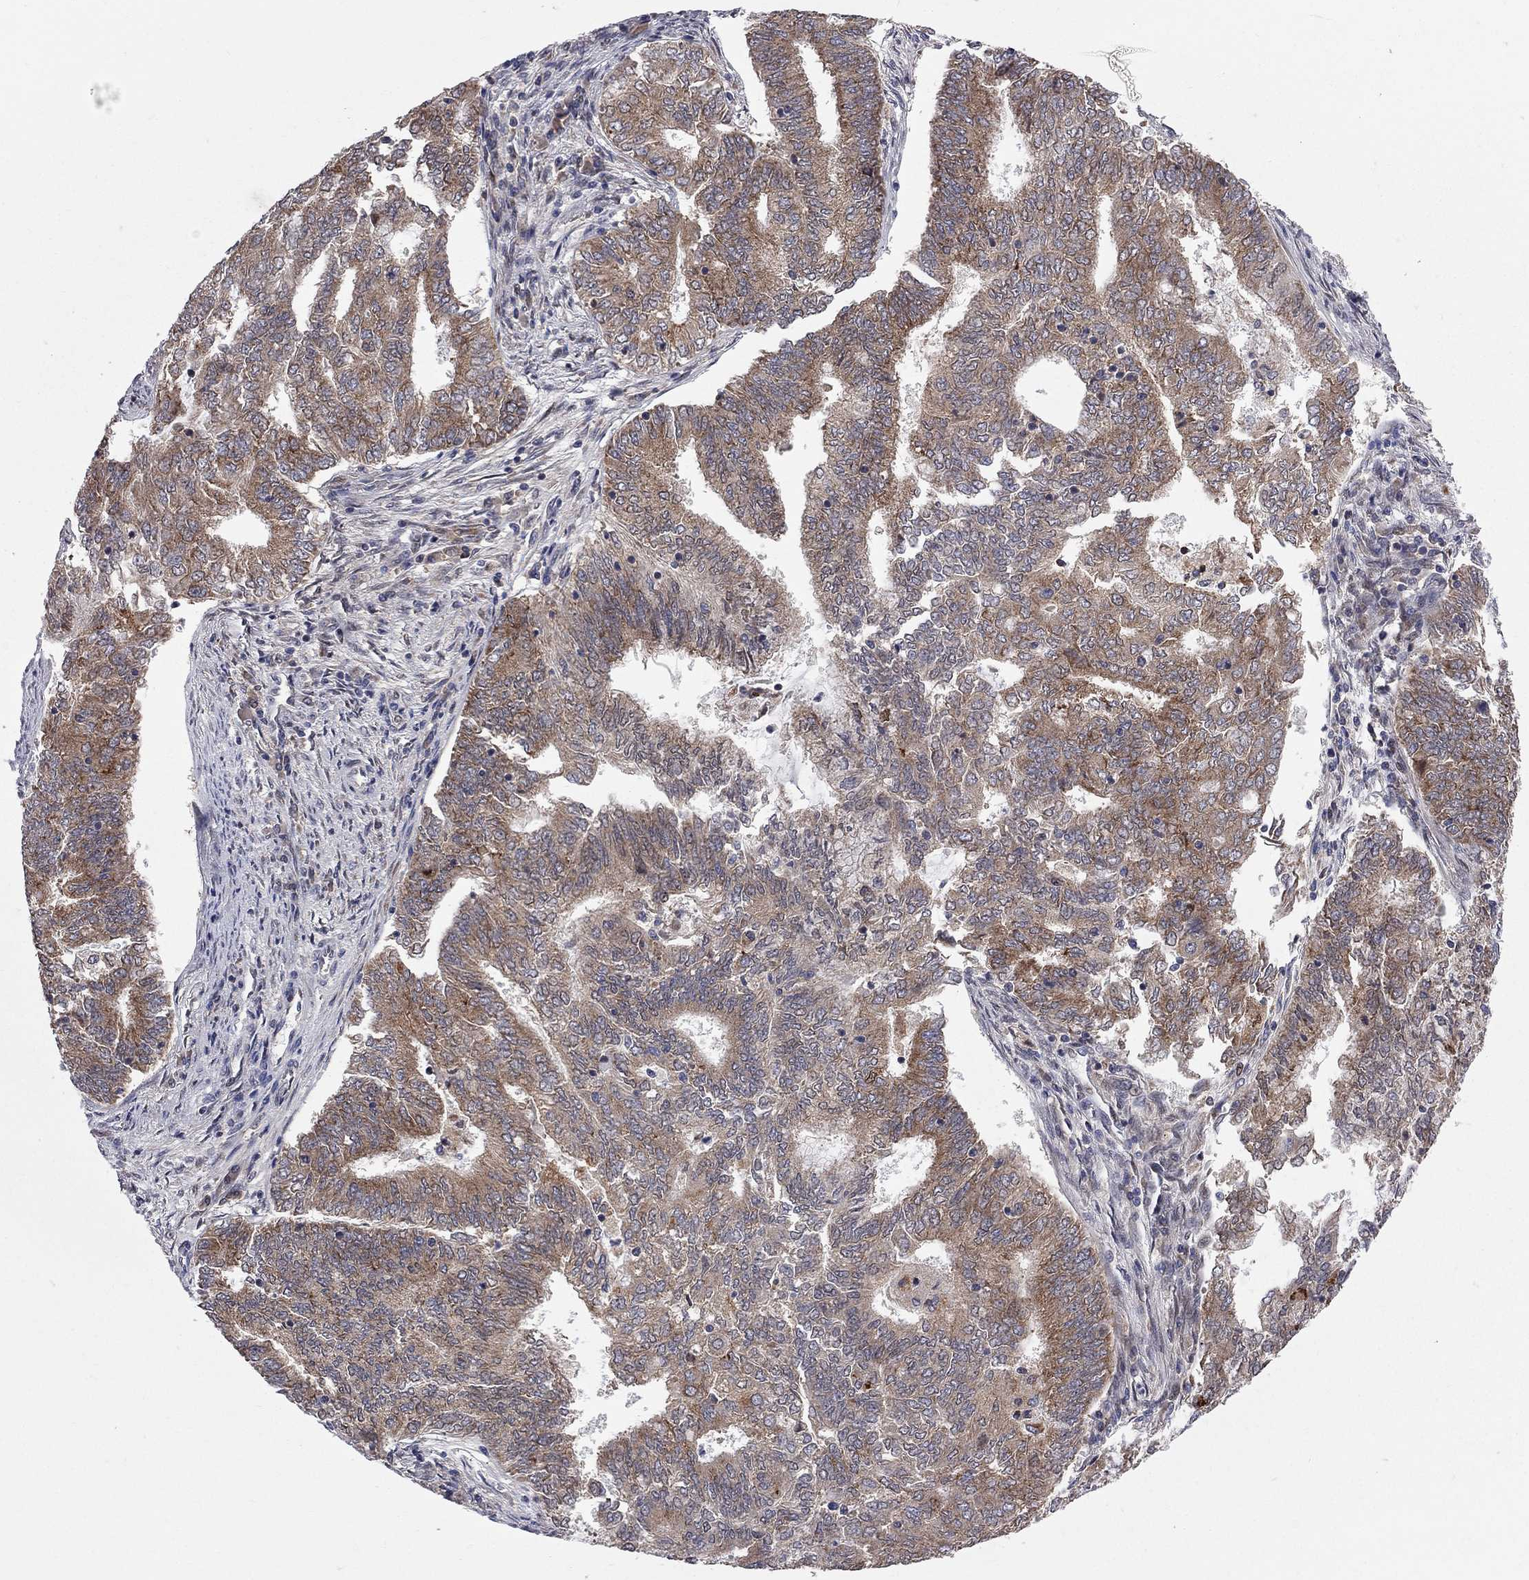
{"staining": {"intensity": "moderate", "quantity": ">75%", "location": "cytoplasmic/membranous"}, "tissue": "endometrial cancer", "cell_type": "Tumor cells", "image_type": "cancer", "snomed": [{"axis": "morphology", "description": "Adenocarcinoma, NOS"}, {"axis": "topography", "description": "Endometrium"}], "caption": "Human endometrial cancer stained for a protein (brown) displays moderate cytoplasmic/membranous positive expression in about >75% of tumor cells.", "gene": "CNOT11", "patient": {"sex": "female", "age": 62}}